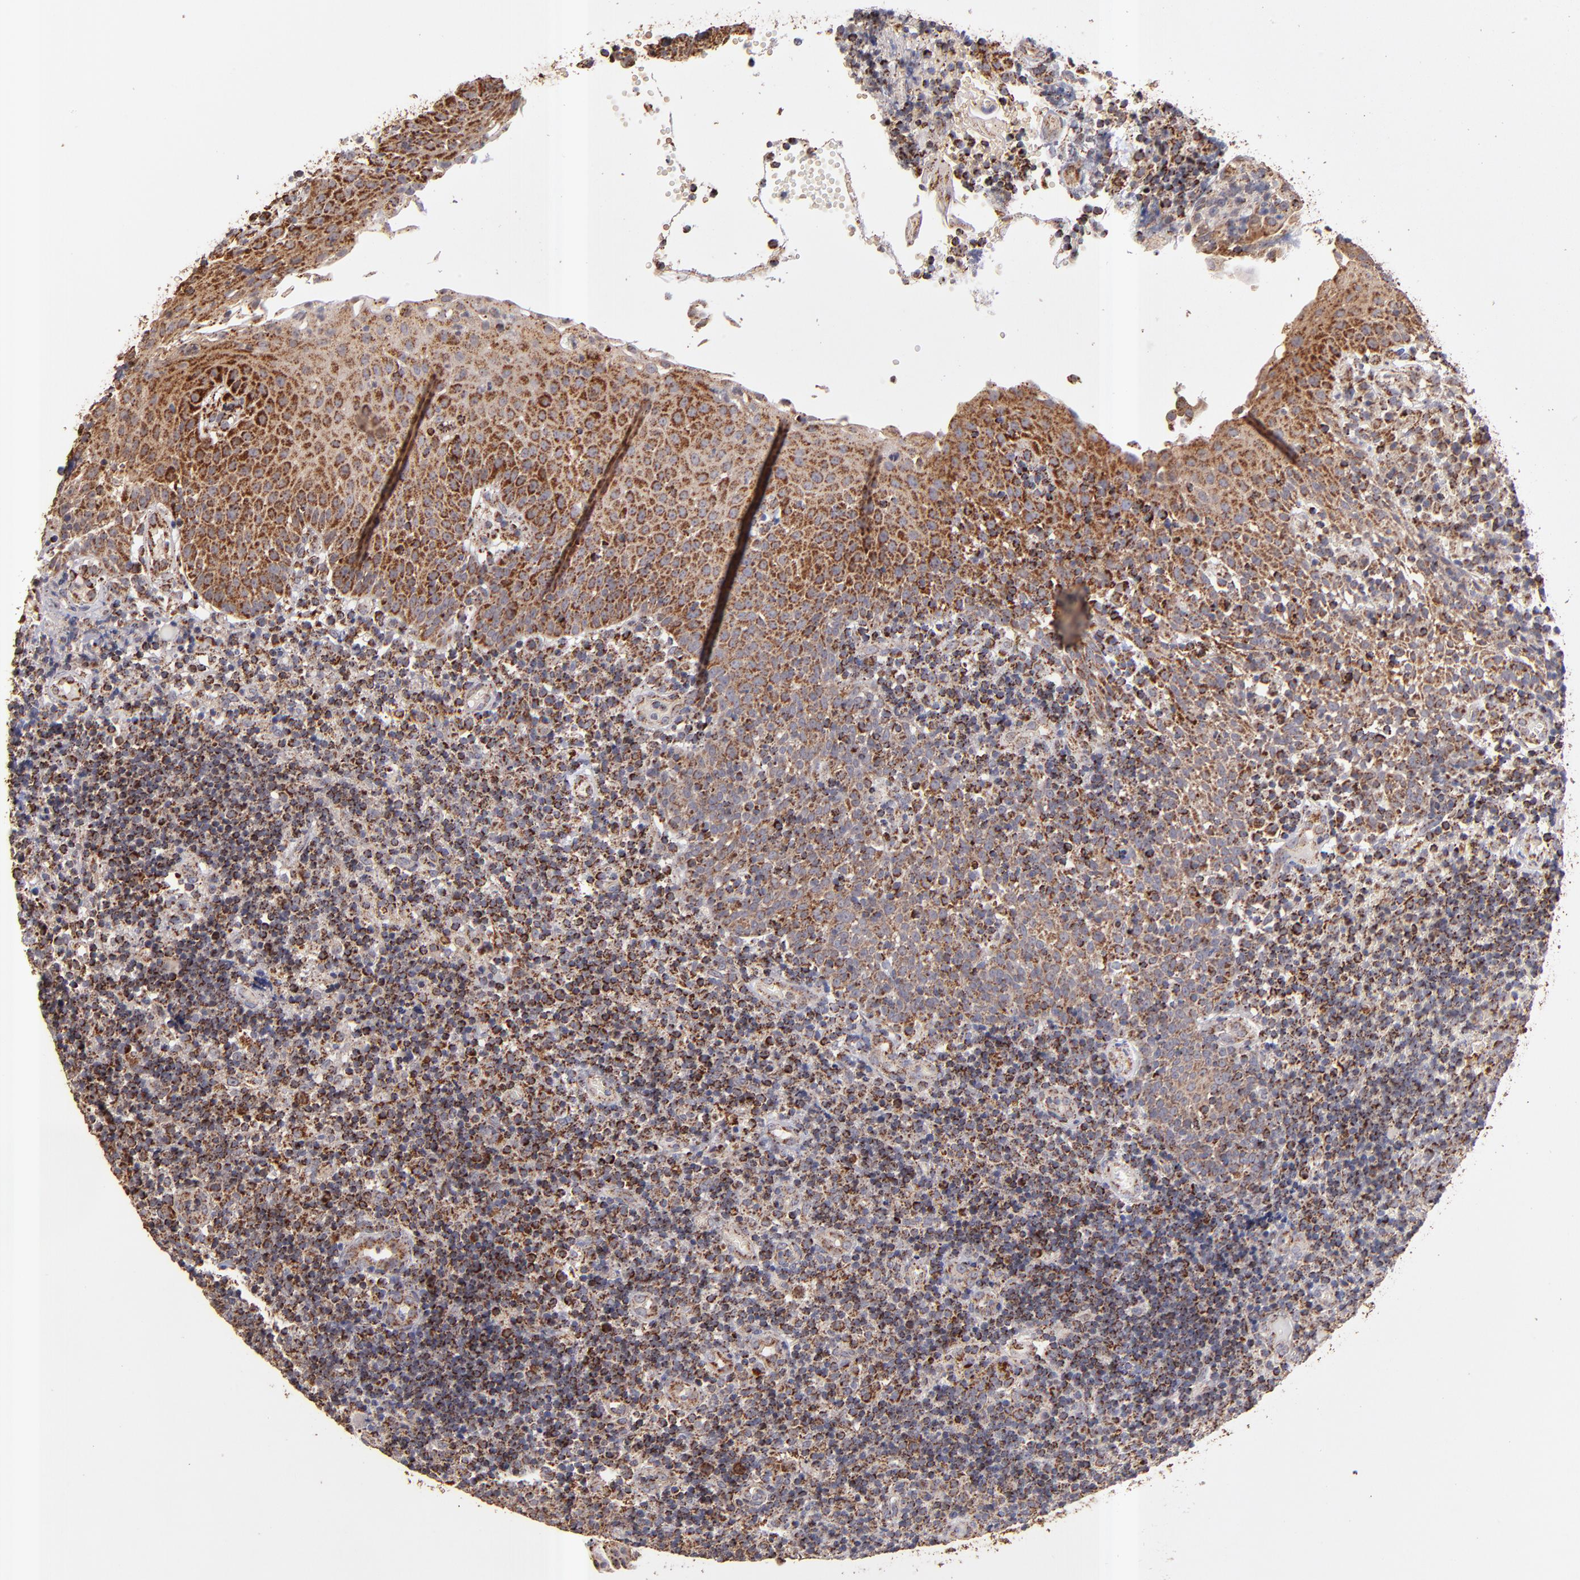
{"staining": {"intensity": "moderate", "quantity": ">75%", "location": "cytoplasmic/membranous"}, "tissue": "tonsil", "cell_type": "Germinal center cells", "image_type": "normal", "snomed": [{"axis": "morphology", "description": "Normal tissue, NOS"}, {"axis": "topography", "description": "Tonsil"}], "caption": "This image reveals benign tonsil stained with immunohistochemistry to label a protein in brown. The cytoplasmic/membranous of germinal center cells show moderate positivity for the protein. Nuclei are counter-stained blue.", "gene": "DLST", "patient": {"sex": "female", "age": 40}}